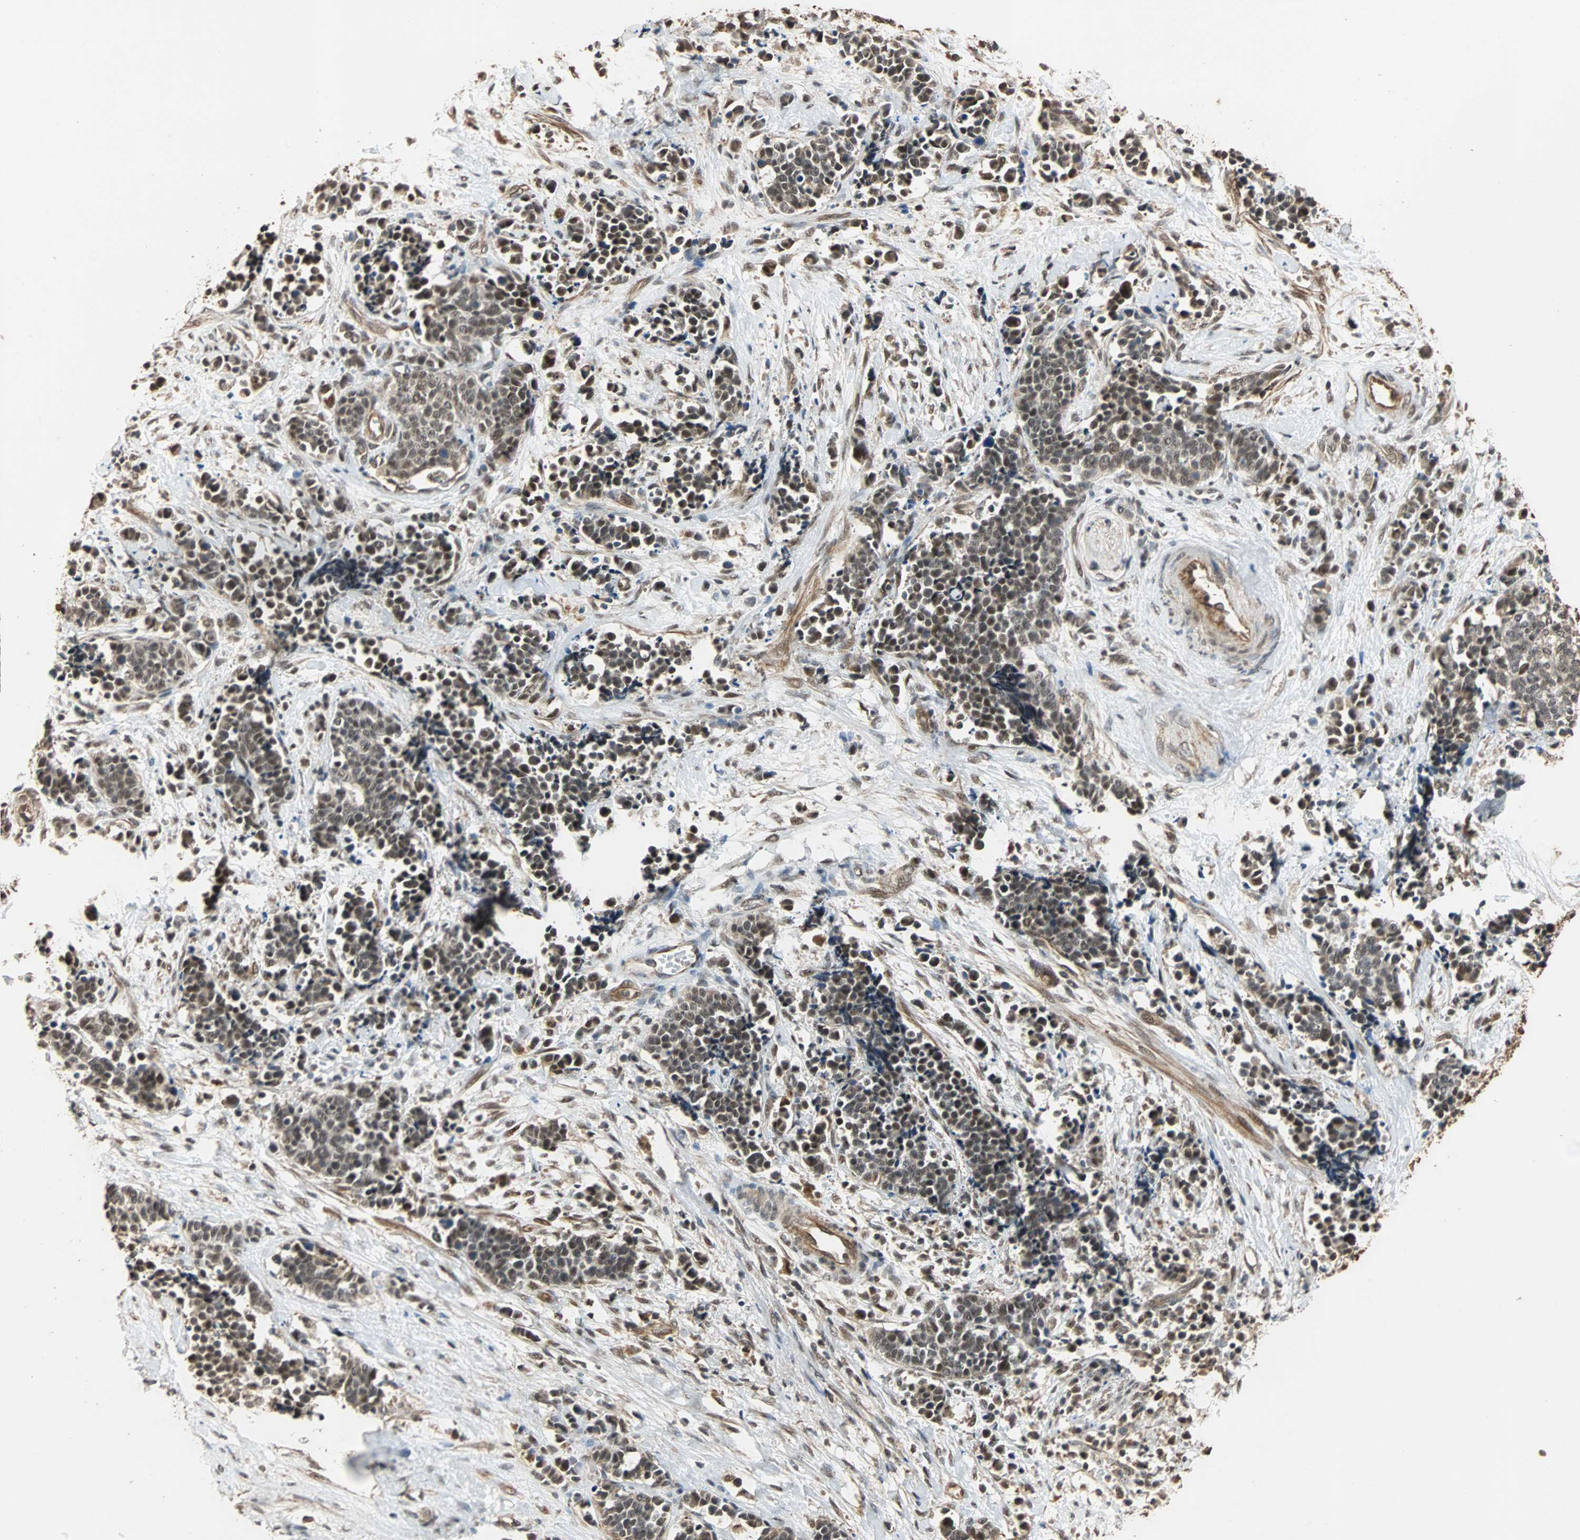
{"staining": {"intensity": "moderate", "quantity": ">75%", "location": "cytoplasmic/membranous,nuclear"}, "tissue": "cervical cancer", "cell_type": "Tumor cells", "image_type": "cancer", "snomed": [{"axis": "morphology", "description": "Squamous cell carcinoma, NOS"}, {"axis": "topography", "description": "Cervix"}], "caption": "The photomicrograph displays staining of squamous cell carcinoma (cervical), revealing moderate cytoplasmic/membranous and nuclear protein expression (brown color) within tumor cells.", "gene": "CDC5L", "patient": {"sex": "female", "age": 35}}